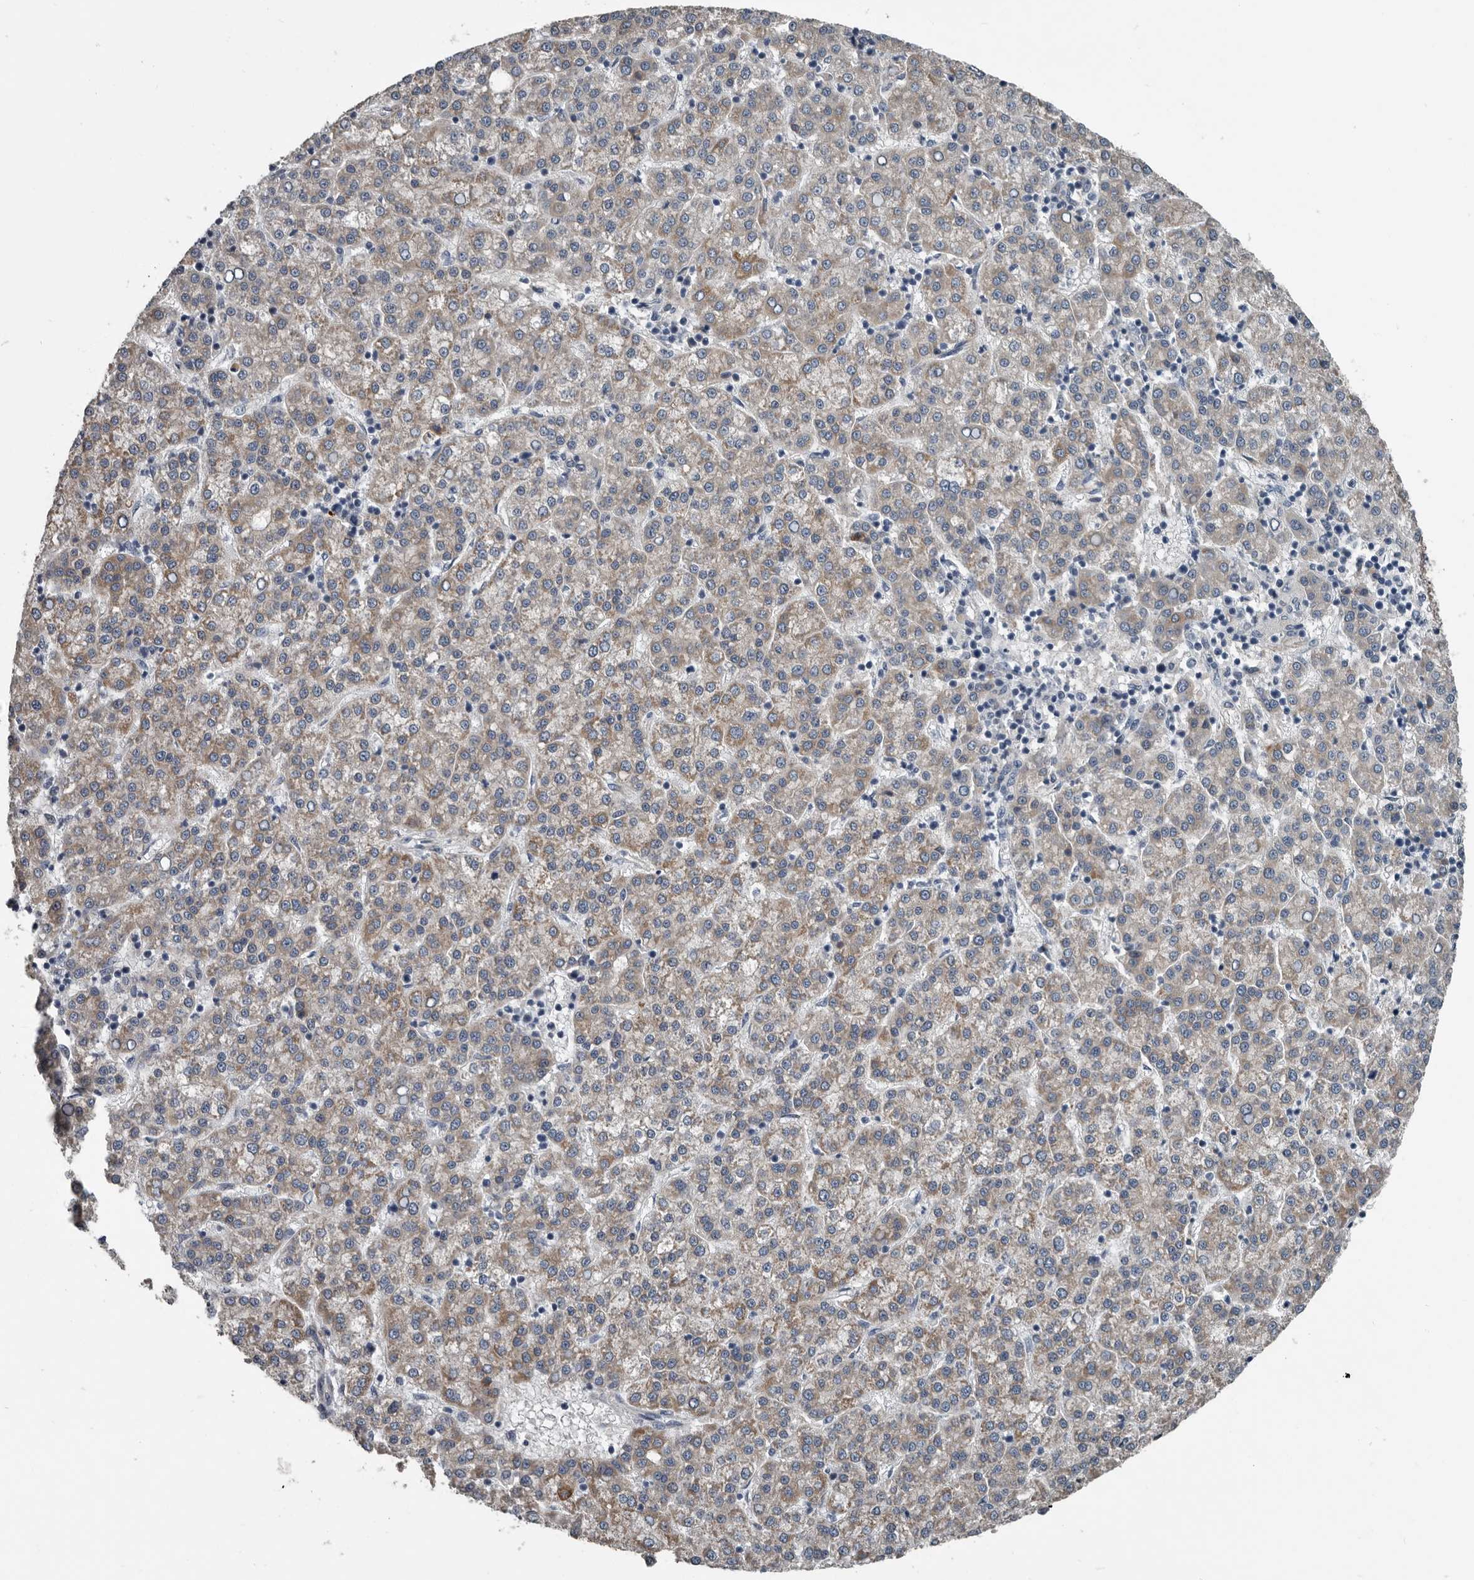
{"staining": {"intensity": "weak", "quantity": ">75%", "location": "cytoplasmic/membranous"}, "tissue": "liver cancer", "cell_type": "Tumor cells", "image_type": "cancer", "snomed": [{"axis": "morphology", "description": "Carcinoma, Hepatocellular, NOS"}, {"axis": "topography", "description": "Liver"}], "caption": "An immunohistochemistry image of neoplastic tissue is shown. Protein staining in brown shows weak cytoplasmic/membranous positivity in liver hepatocellular carcinoma within tumor cells. (DAB IHC, brown staining for protein, blue staining for nuclei).", "gene": "DPY19L4", "patient": {"sex": "female", "age": 58}}